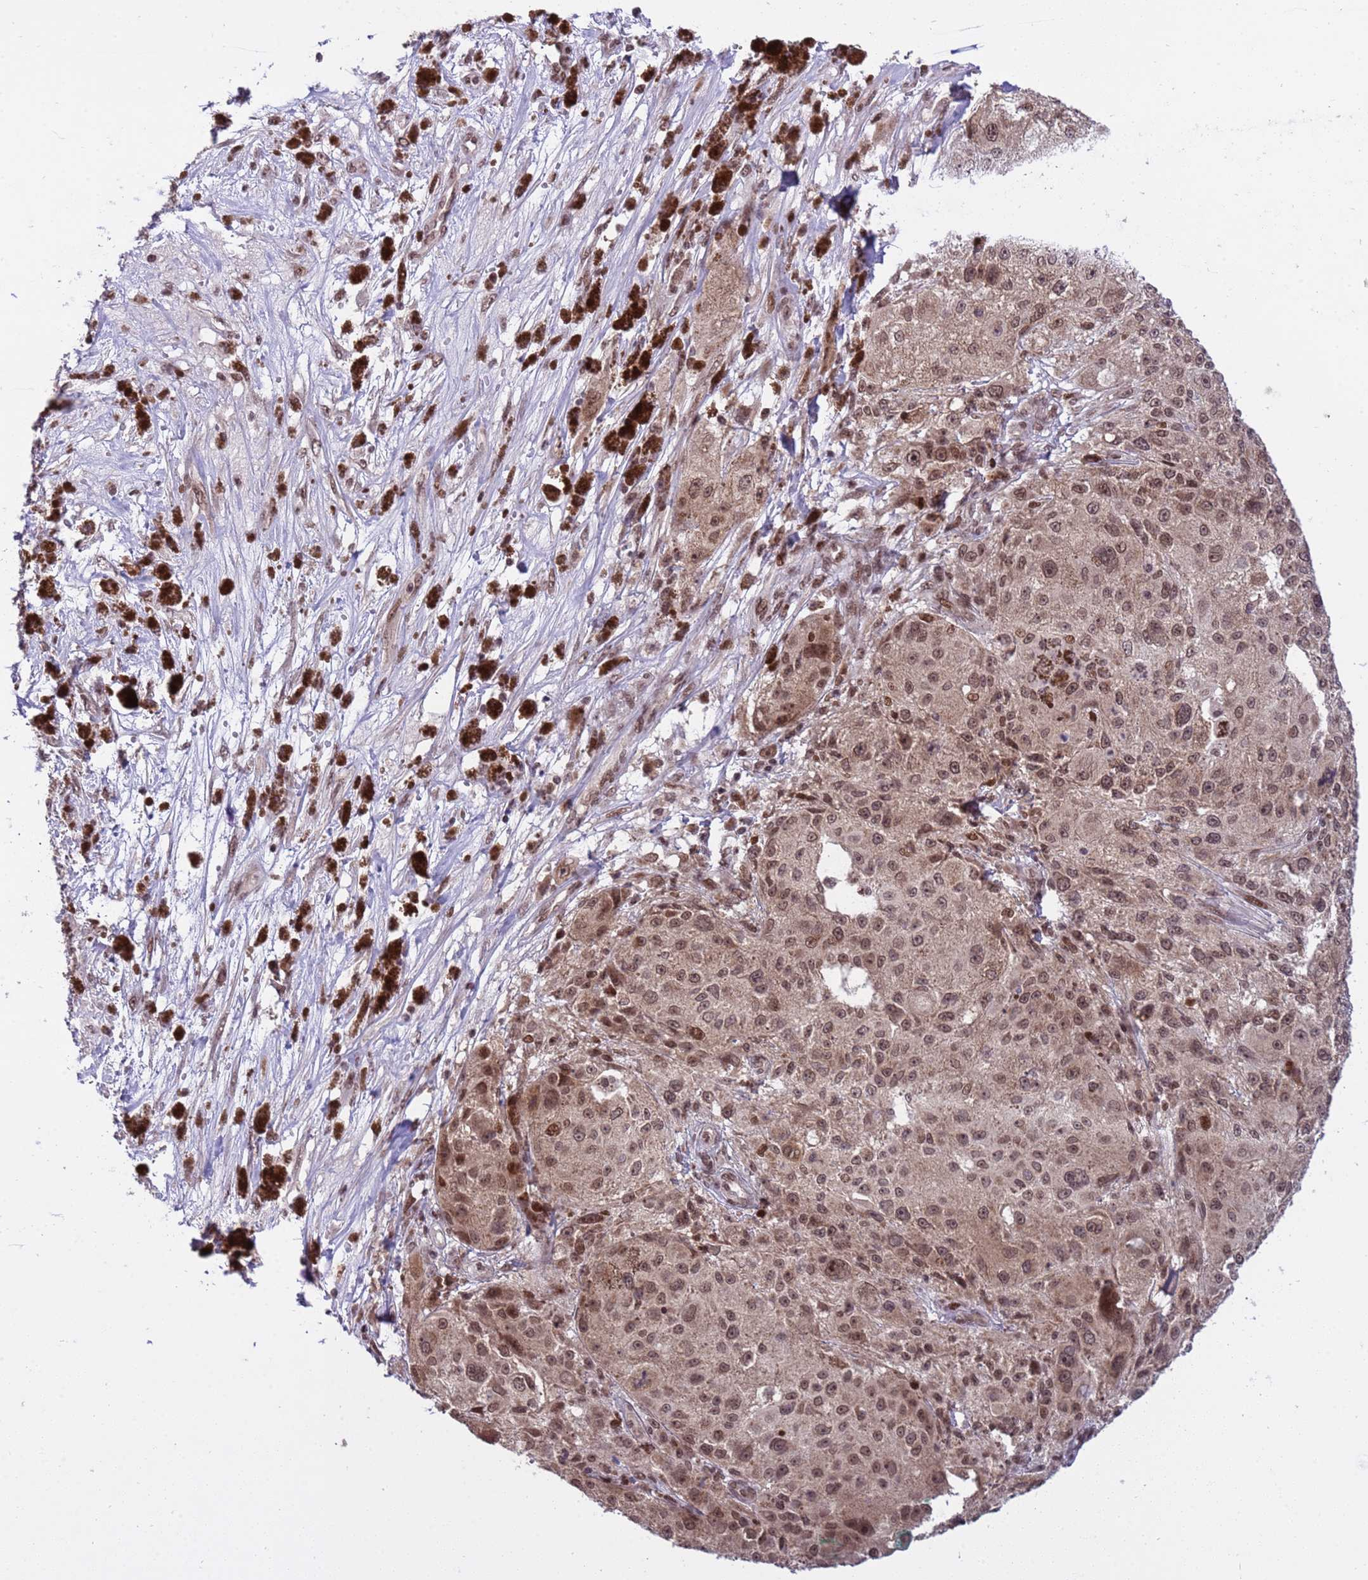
{"staining": {"intensity": "moderate", "quantity": ">75%", "location": "nuclear"}, "tissue": "melanoma", "cell_type": "Tumor cells", "image_type": "cancer", "snomed": [{"axis": "morphology", "description": "Necrosis, NOS"}, {"axis": "morphology", "description": "Malignant melanoma, NOS"}, {"axis": "topography", "description": "Skin"}], "caption": "Immunohistochemical staining of melanoma reveals medium levels of moderate nuclear expression in about >75% of tumor cells. Nuclei are stained in blue.", "gene": "PPM1H", "patient": {"sex": "female", "age": 87}}